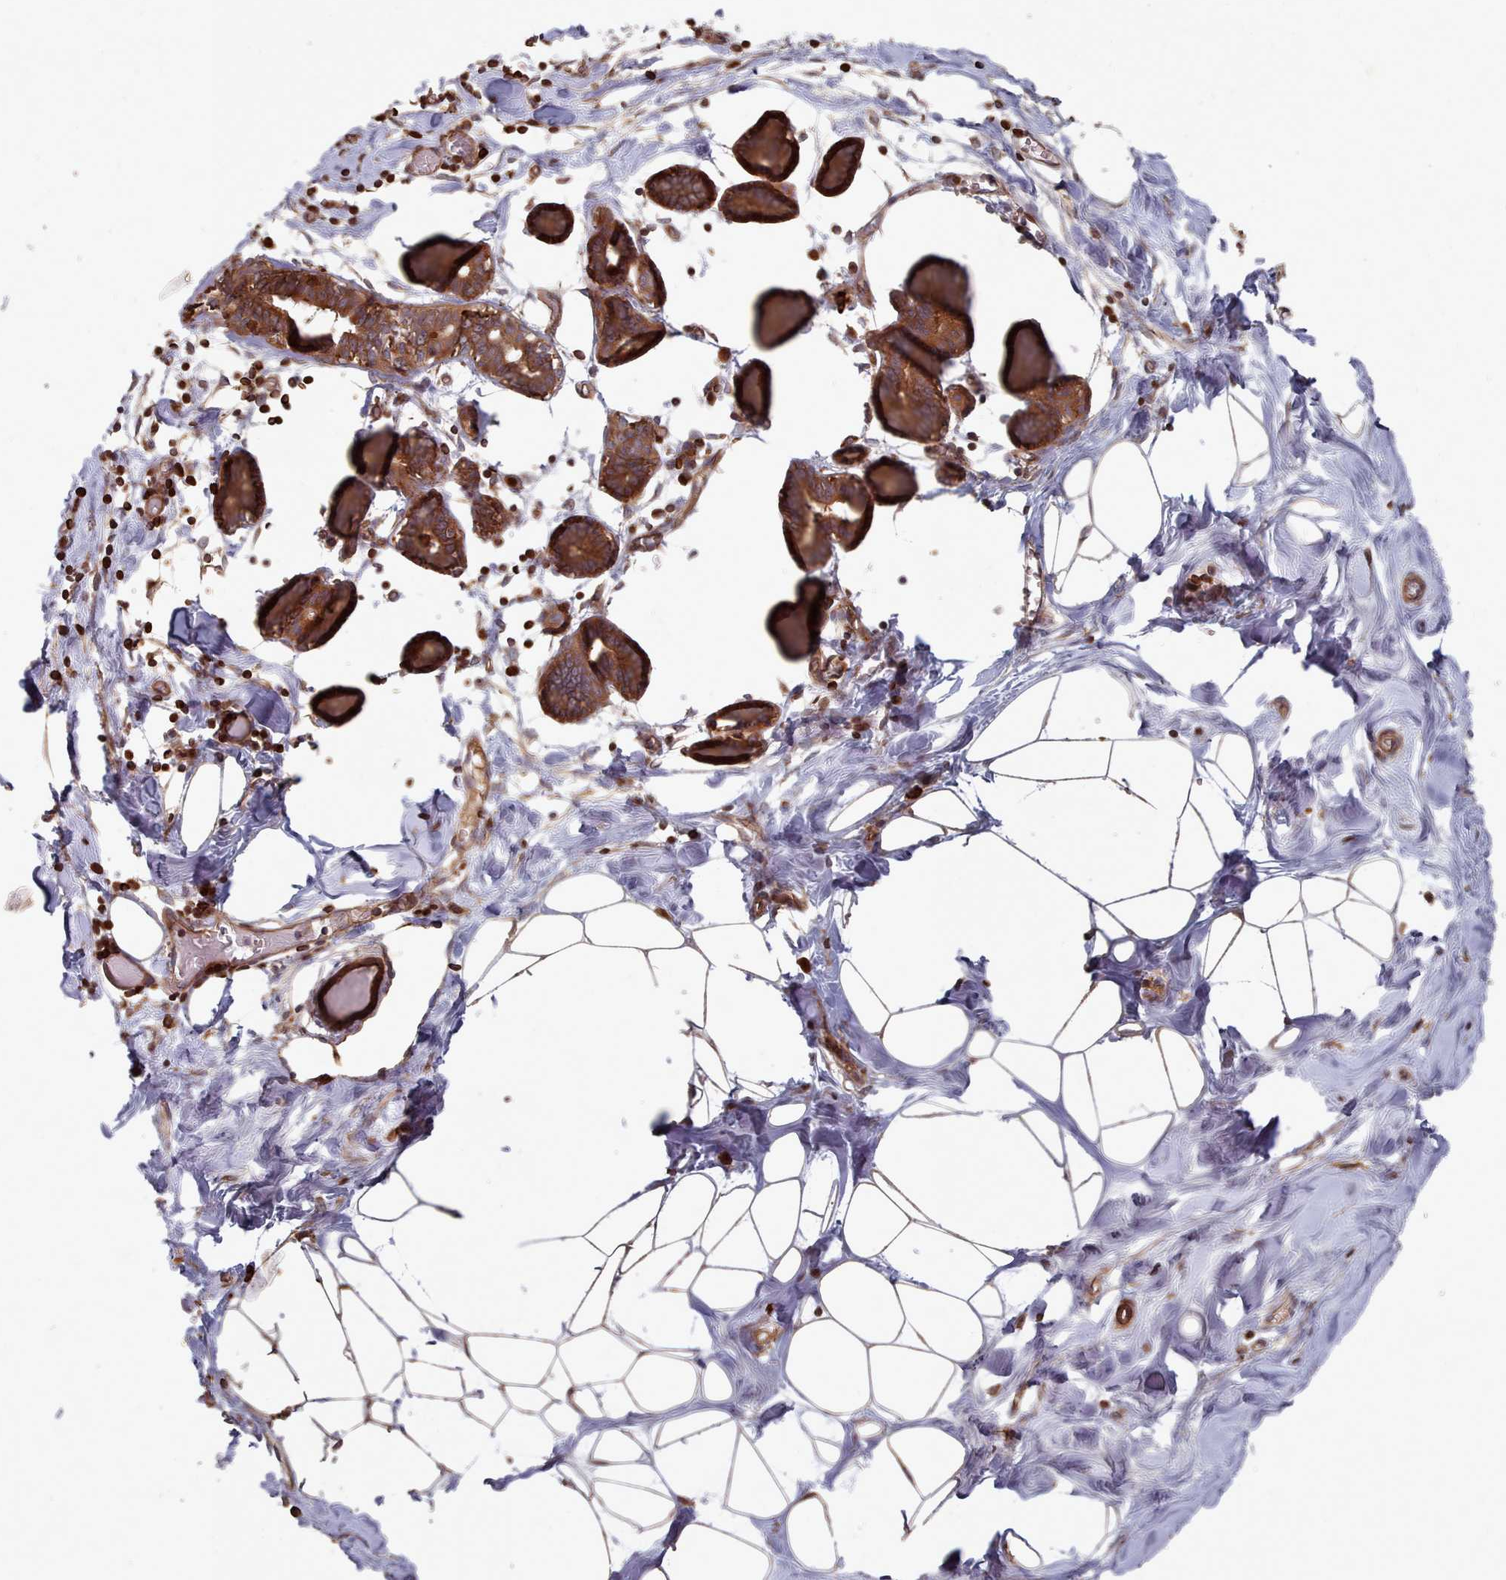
{"staining": {"intensity": "weak", "quantity": "25%-75%", "location": "cytoplasmic/membranous"}, "tissue": "breast", "cell_type": "Adipocytes", "image_type": "normal", "snomed": [{"axis": "morphology", "description": "Normal tissue, NOS"}, {"axis": "topography", "description": "Breast"}], "caption": "DAB (3,3'-diaminobenzidine) immunohistochemical staining of unremarkable breast shows weak cytoplasmic/membranous protein positivity in about 25%-75% of adipocytes.", "gene": "THSD7B", "patient": {"sex": "female", "age": 27}}